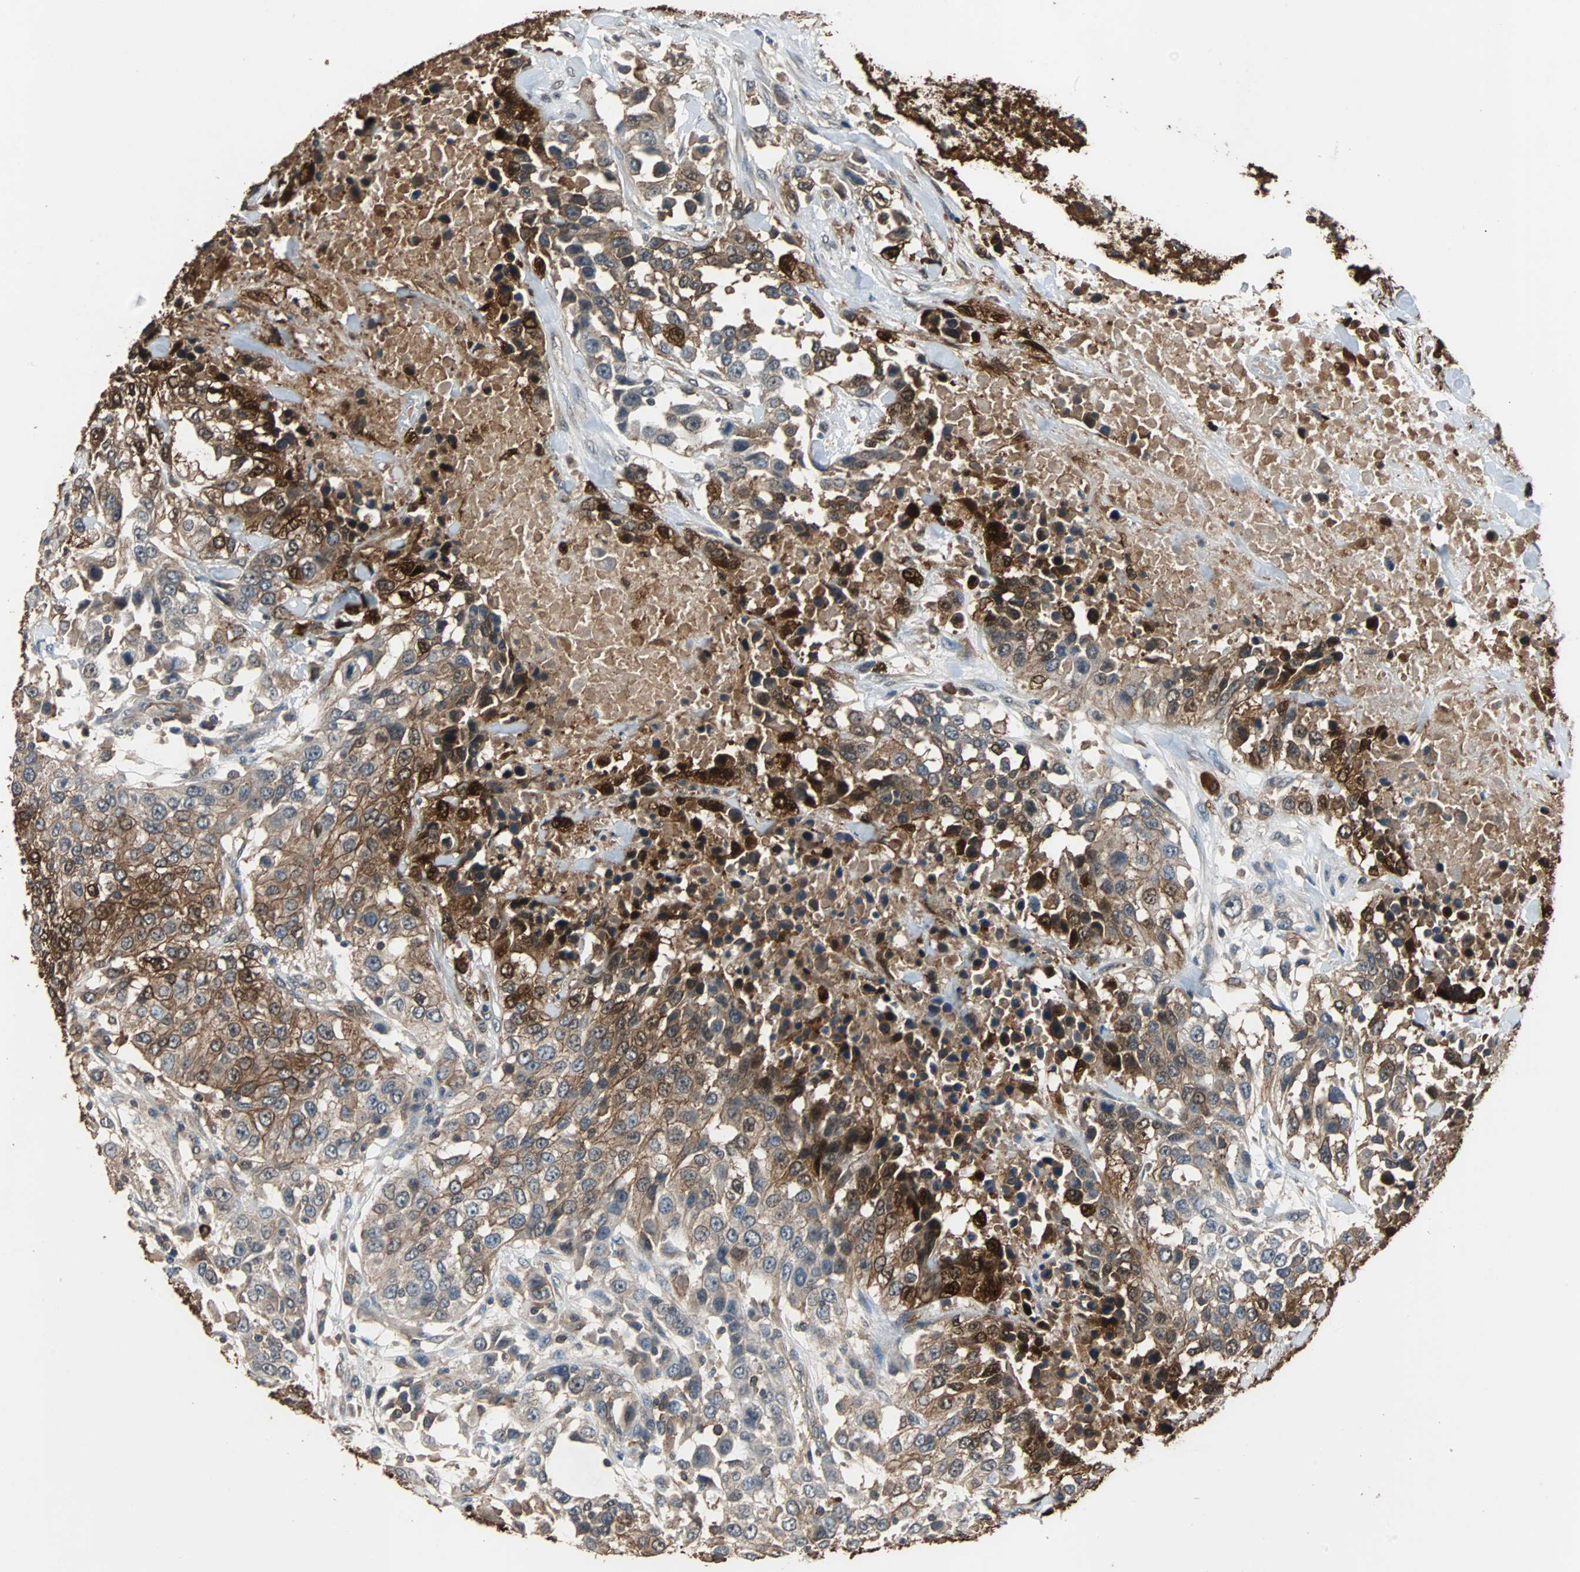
{"staining": {"intensity": "strong", "quantity": "25%-75%", "location": "cytoplasmic/membranous,nuclear"}, "tissue": "urothelial cancer", "cell_type": "Tumor cells", "image_type": "cancer", "snomed": [{"axis": "morphology", "description": "Urothelial carcinoma, High grade"}, {"axis": "topography", "description": "Urinary bladder"}], "caption": "Immunohistochemistry (IHC) (DAB (3,3'-diaminobenzidine)) staining of urothelial cancer displays strong cytoplasmic/membranous and nuclear protein expression in approximately 25%-75% of tumor cells.", "gene": "NDRG1", "patient": {"sex": "female", "age": 80}}